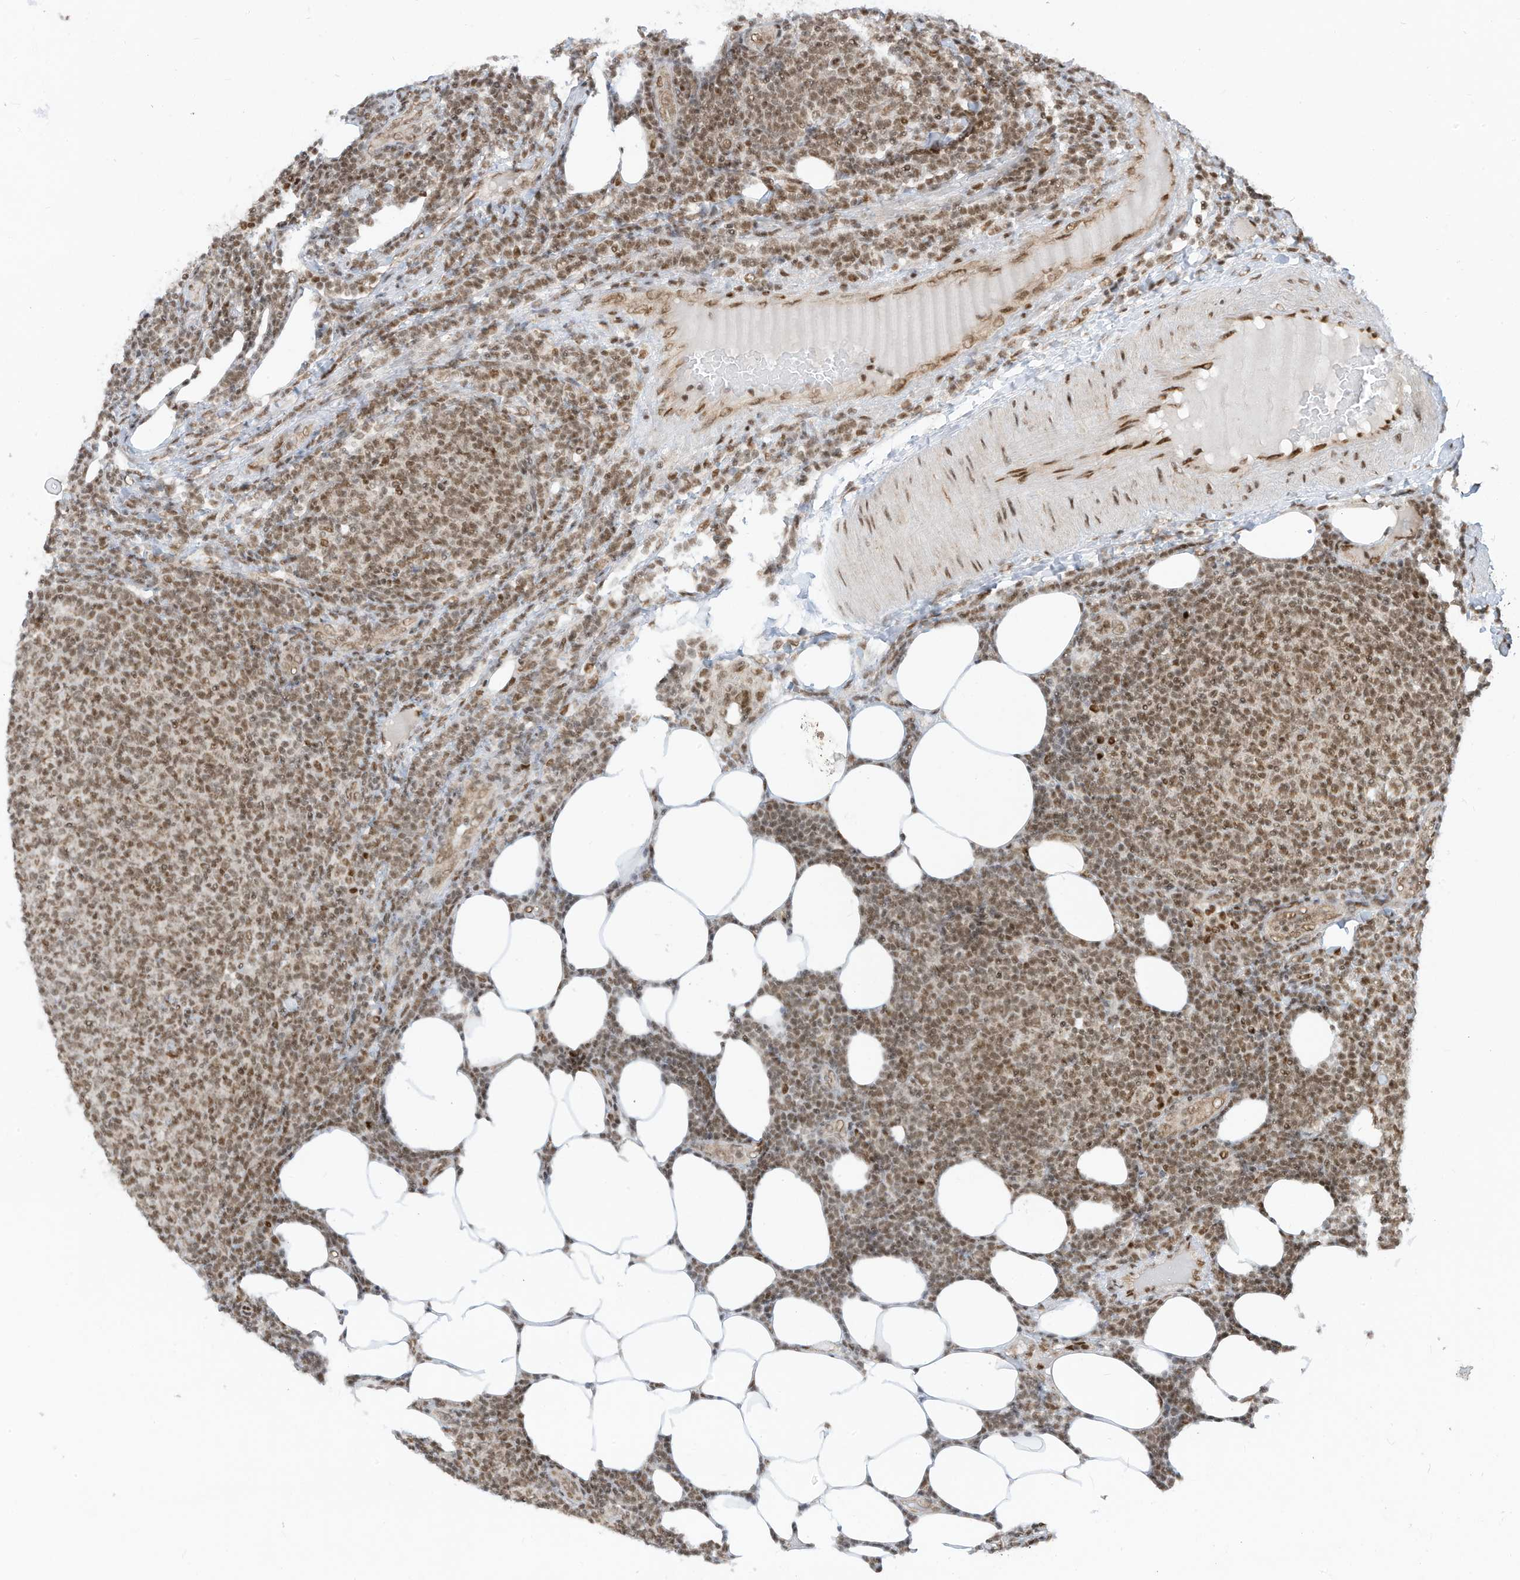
{"staining": {"intensity": "moderate", "quantity": ">75%", "location": "nuclear"}, "tissue": "lymphoma", "cell_type": "Tumor cells", "image_type": "cancer", "snomed": [{"axis": "morphology", "description": "Malignant lymphoma, non-Hodgkin's type, Low grade"}, {"axis": "topography", "description": "Lymph node"}], "caption": "Brown immunohistochemical staining in low-grade malignant lymphoma, non-Hodgkin's type reveals moderate nuclear expression in approximately >75% of tumor cells.", "gene": "AURKAIP1", "patient": {"sex": "male", "age": 66}}